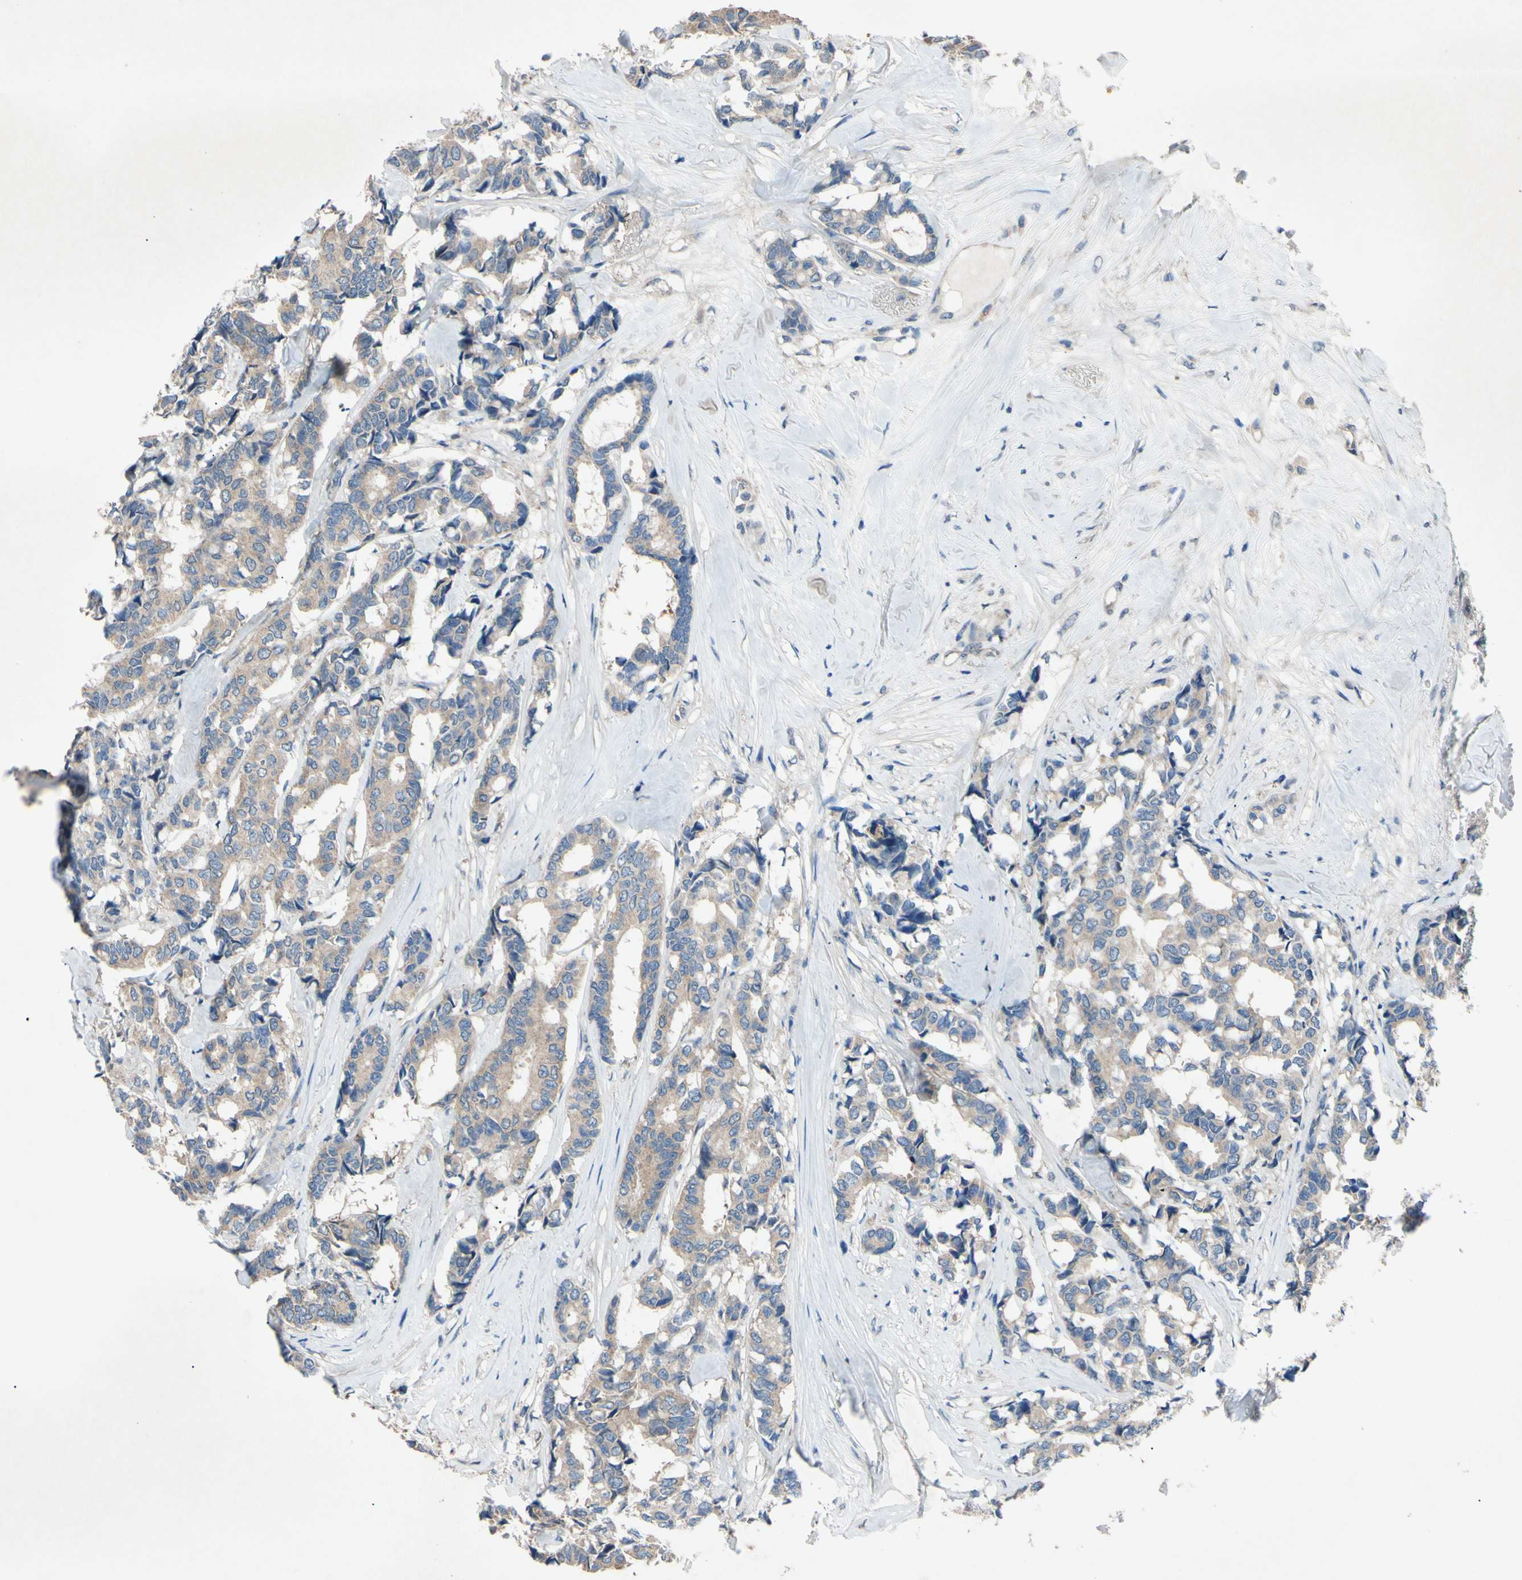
{"staining": {"intensity": "weak", "quantity": ">75%", "location": "cytoplasmic/membranous"}, "tissue": "breast cancer", "cell_type": "Tumor cells", "image_type": "cancer", "snomed": [{"axis": "morphology", "description": "Duct carcinoma"}, {"axis": "topography", "description": "Breast"}], "caption": "A micrograph of invasive ductal carcinoma (breast) stained for a protein displays weak cytoplasmic/membranous brown staining in tumor cells. (Brightfield microscopy of DAB IHC at high magnification).", "gene": "HILPDA", "patient": {"sex": "female", "age": 87}}